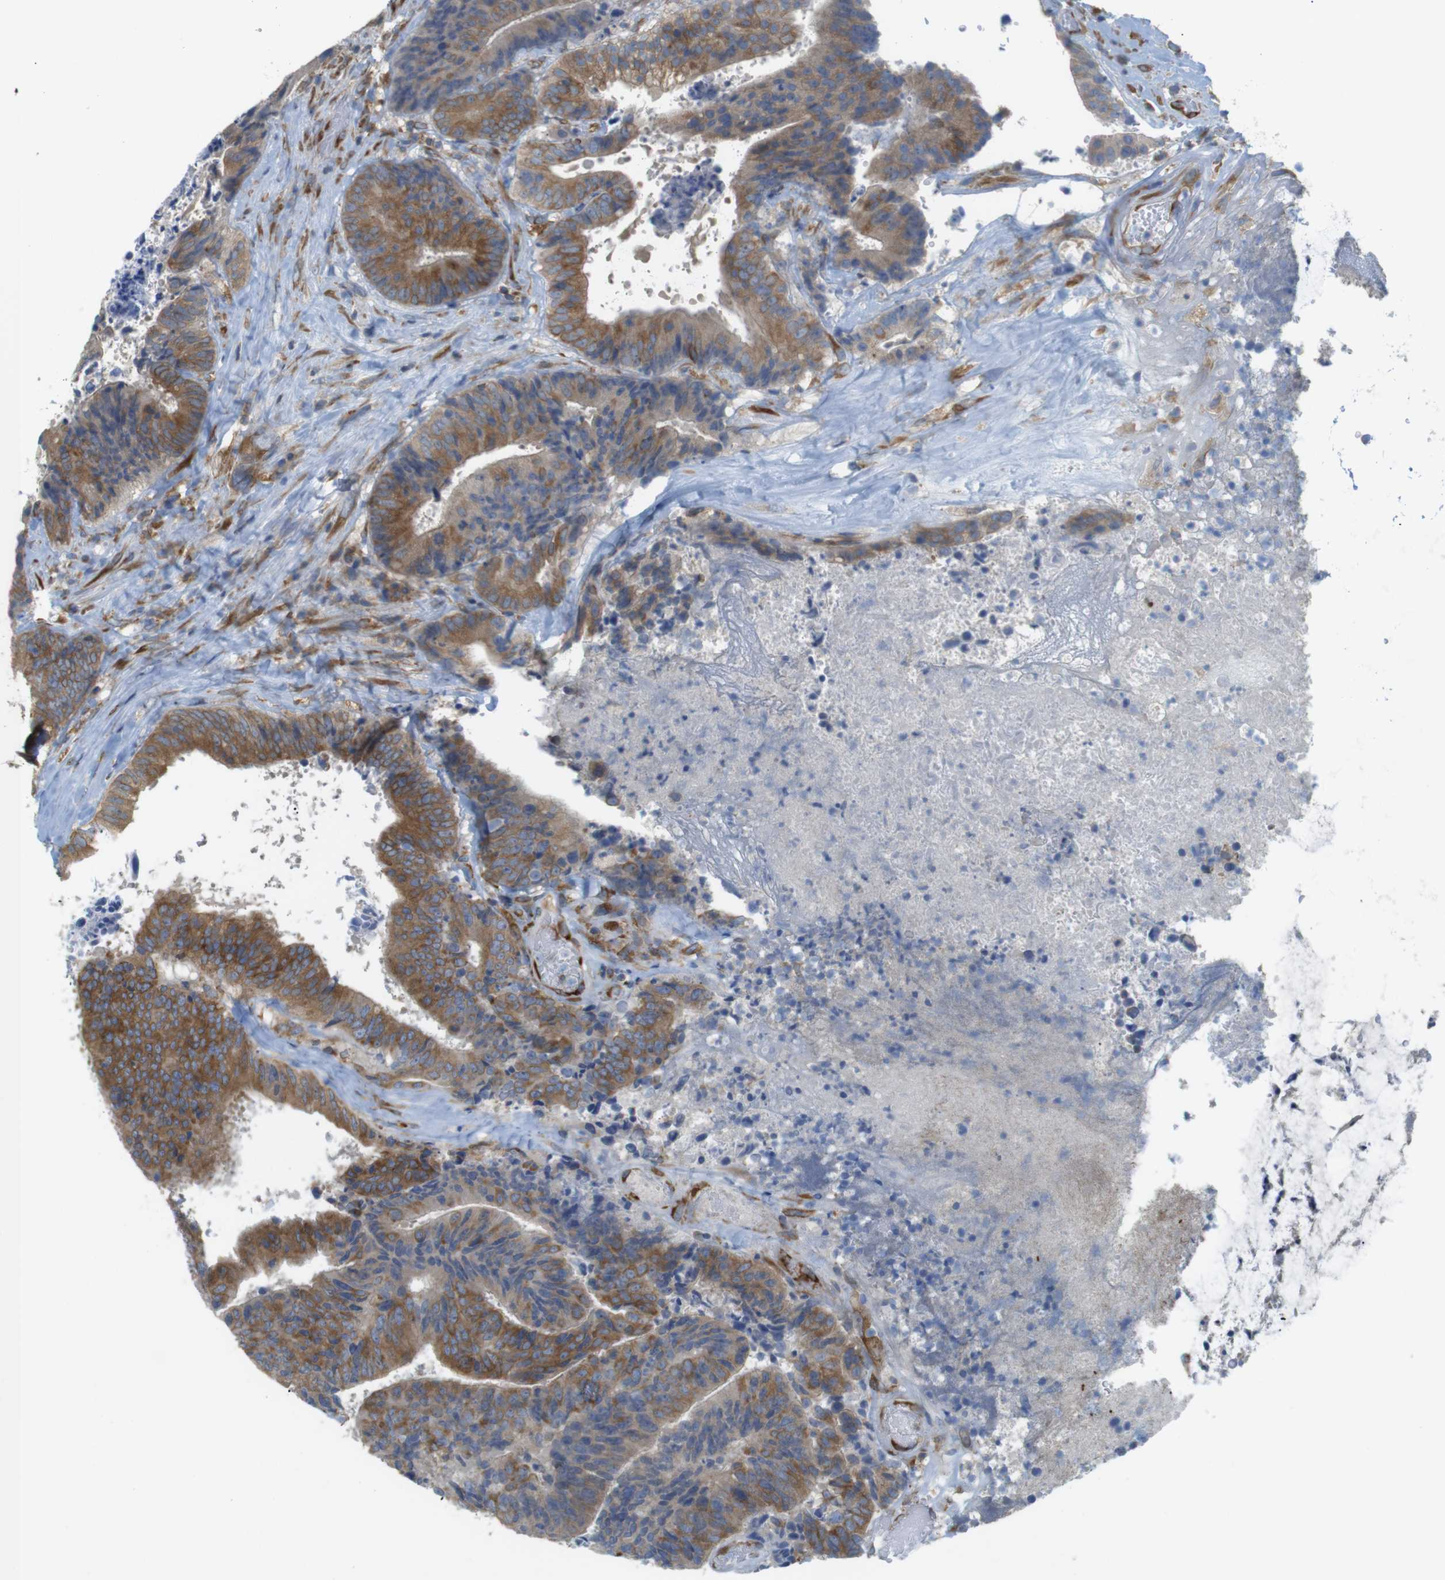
{"staining": {"intensity": "moderate", "quantity": ">75%", "location": "cytoplasmic/membranous"}, "tissue": "colorectal cancer", "cell_type": "Tumor cells", "image_type": "cancer", "snomed": [{"axis": "morphology", "description": "Adenocarcinoma, NOS"}, {"axis": "topography", "description": "Rectum"}], "caption": "Protein staining by immunohistochemistry shows moderate cytoplasmic/membranous expression in about >75% of tumor cells in colorectal adenocarcinoma.", "gene": "PCNX2", "patient": {"sex": "male", "age": 72}}